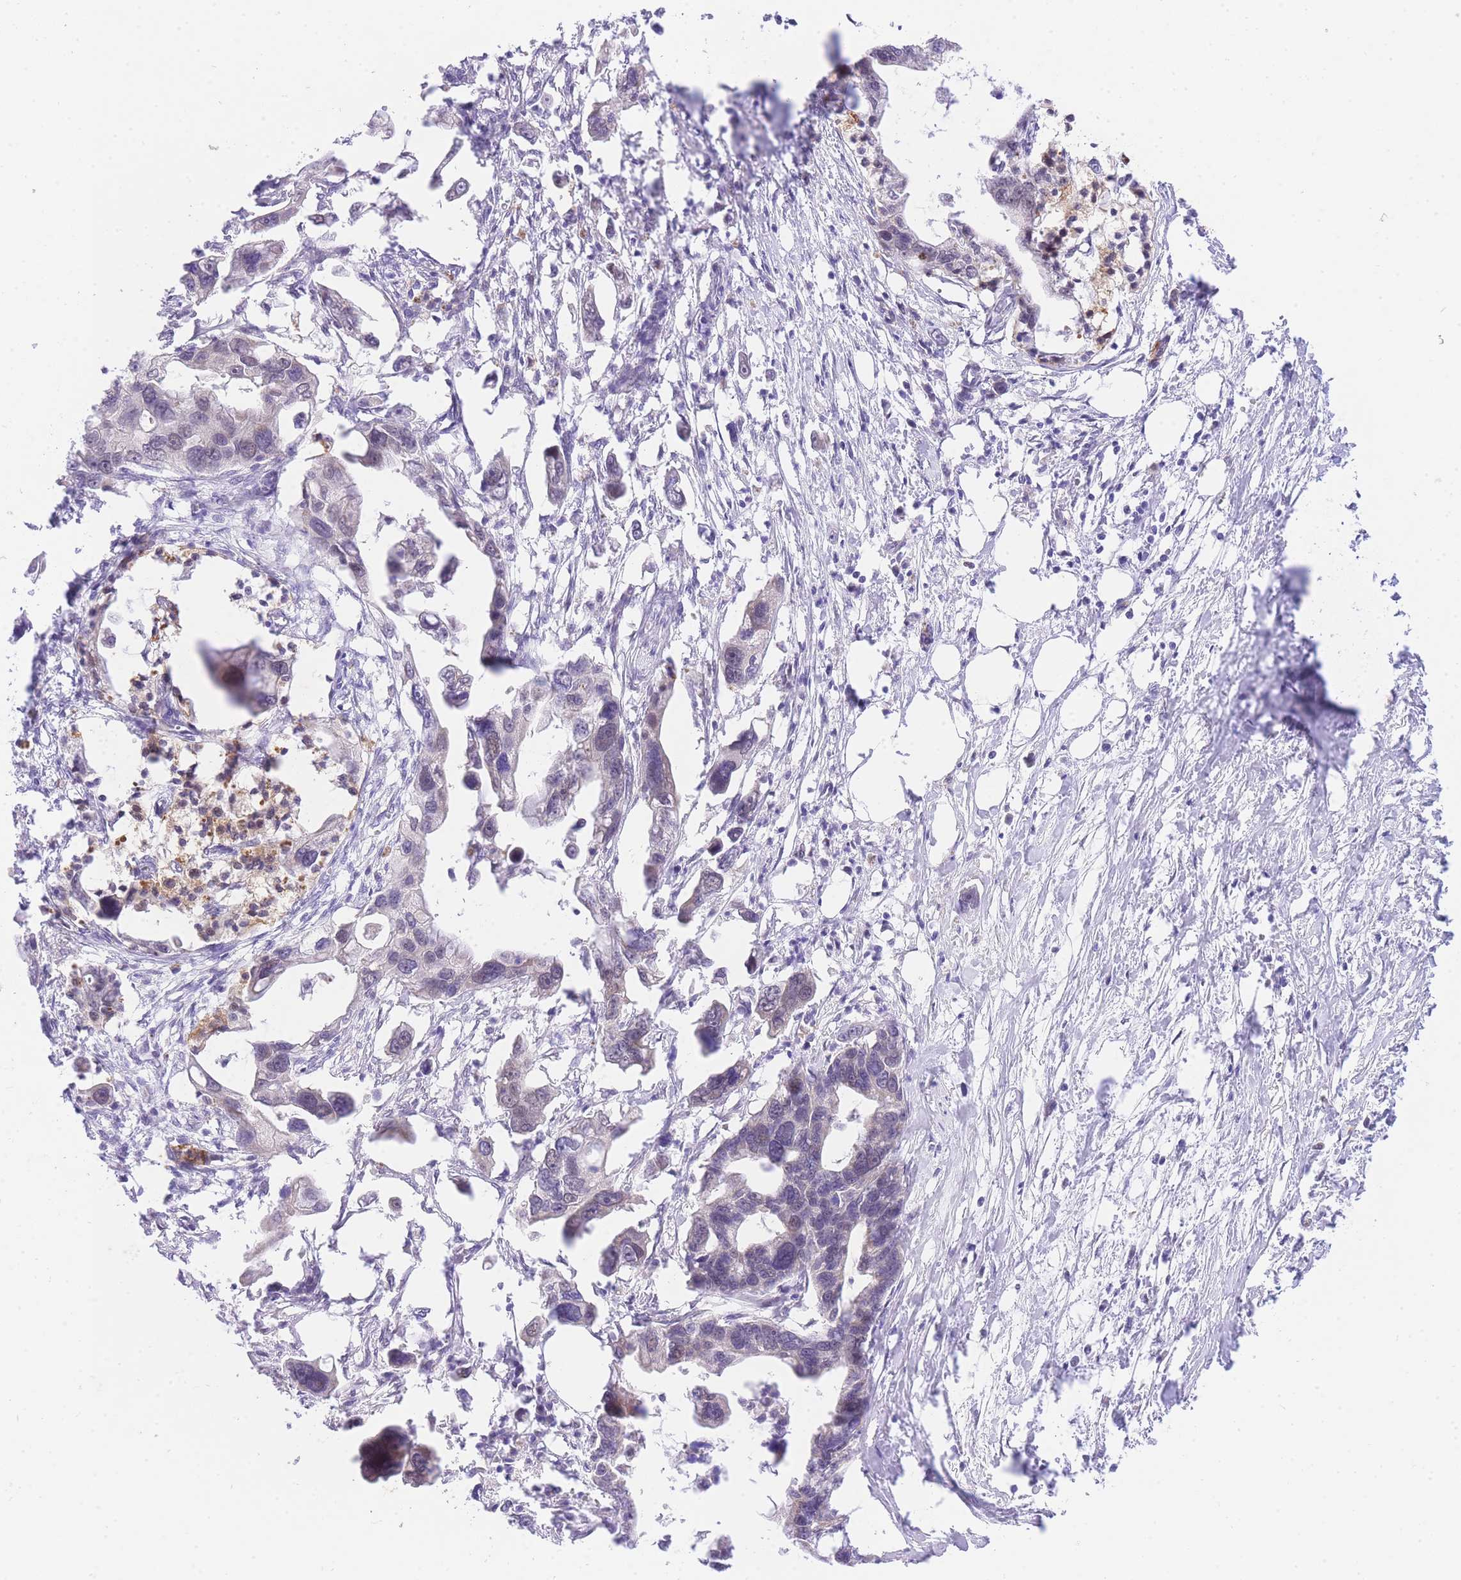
{"staining": {"intensity": "negative", "quantity": "none", "location": "none"}, "tissue": "pancreatic cancer", "cell_type": "Tumor cells", "image_type": "cancer", "snomed": [{"axis": "morphology", "description": "Adenocarcinoma, NOS"}, {"axis": "topography", "description": "Pancreas"}], "caption": "DAB (3,3'-diaminobenzidine) immunohistochemical staining of pancreatic cancer (adenocarcinoma) shows no significant expression in tumor cells.", "gene": "UBXN7", "patient": {"sex": "female", "age": 83}}